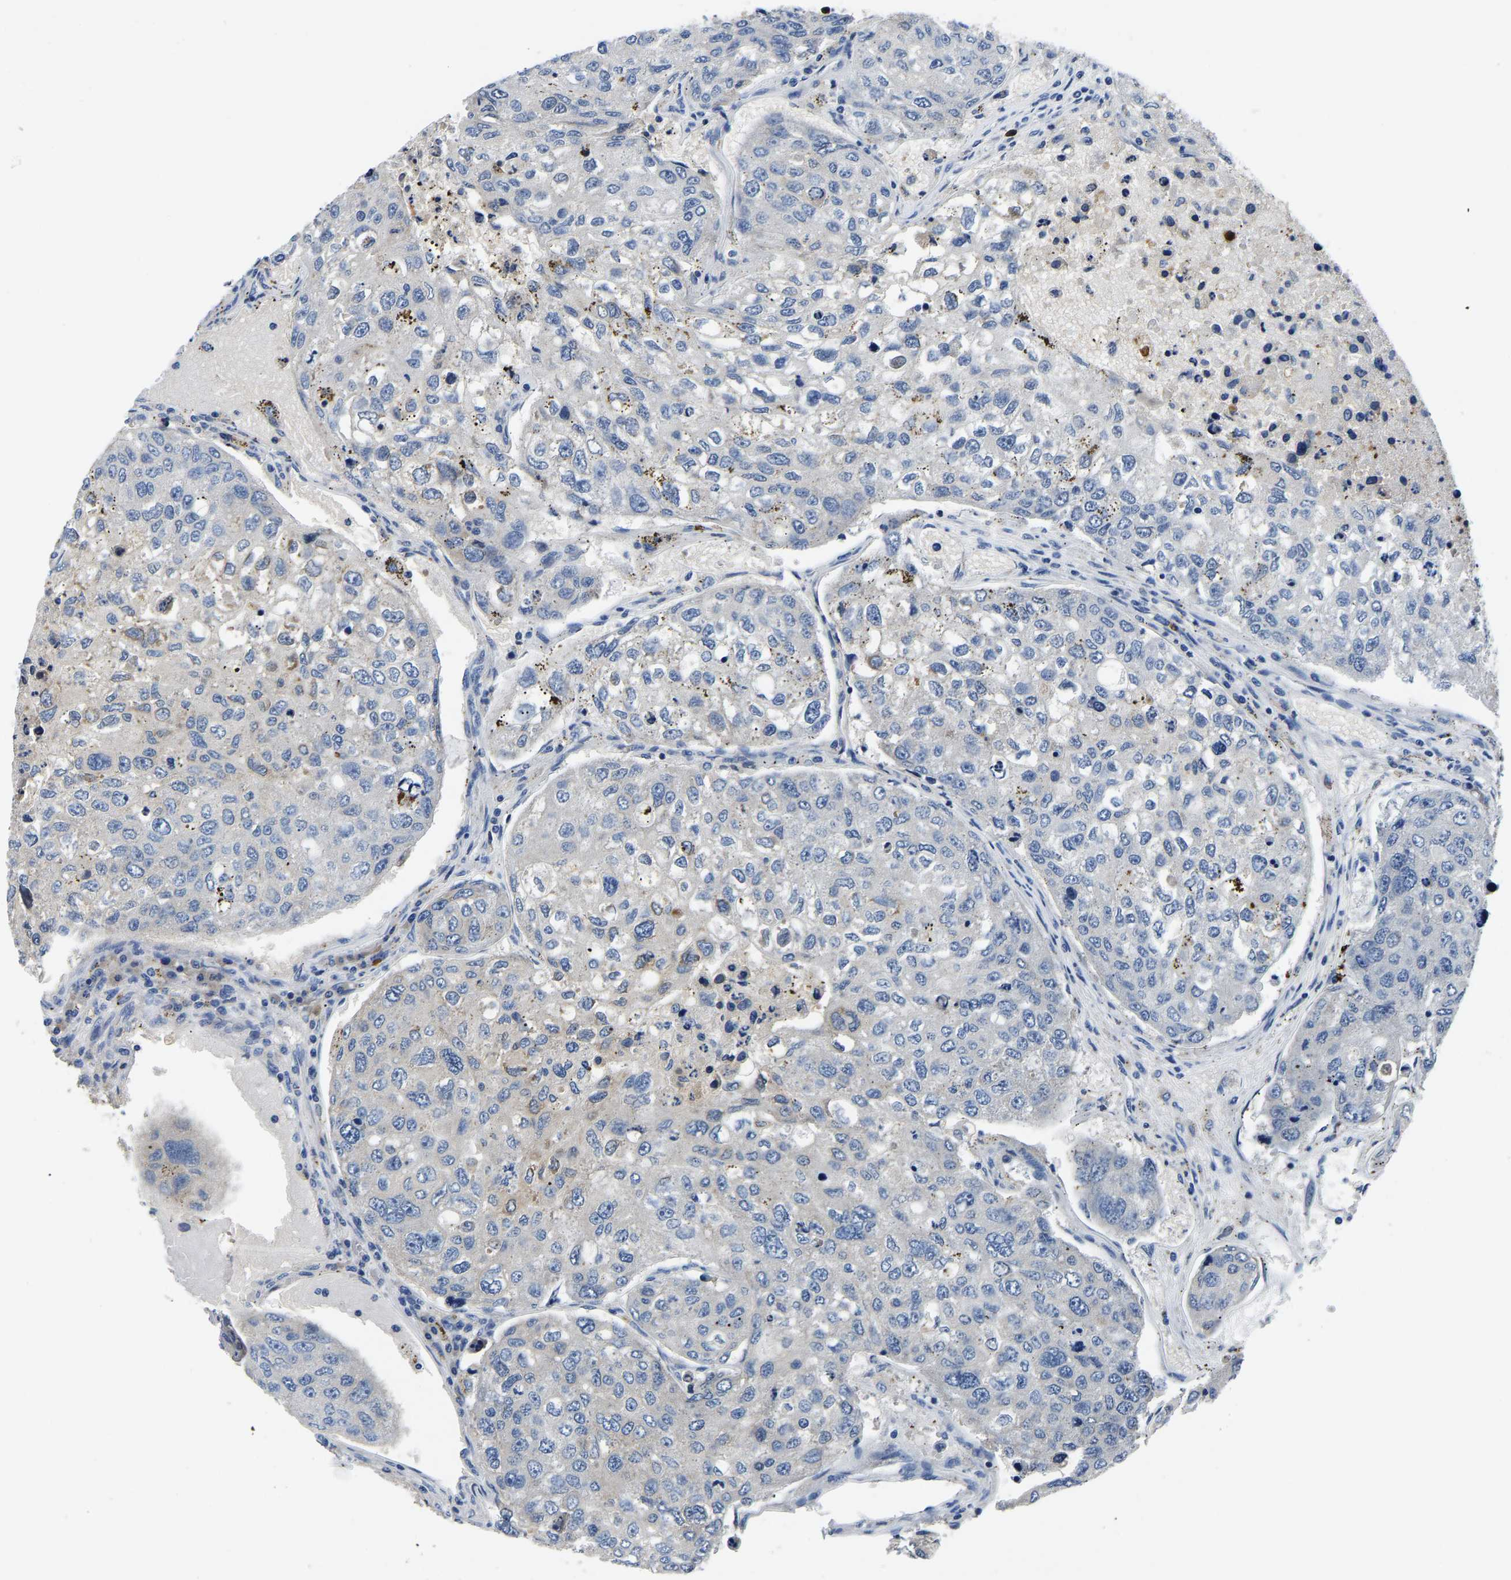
{"staining": {"intensity": "negative", "quantity": "none", "location": "none"}, "tissue": "urothelial cancer", "cell_type": "Tumor cells", "image_type": "cancer", "snomed": [{"axis": "morphology", "description": "Urothelial carcinoma, High grade"}, {"axis": "topography", "description": "Lymph node"}, {"axis": "topography", "description": "Urinary bladder"}], "caption": "Immunohistochemical staining of human urothelial cancer reveals no significant expression in tumor cells.", "gene": "TOR1B", "patient": {"sex": "male", "age": 51}}